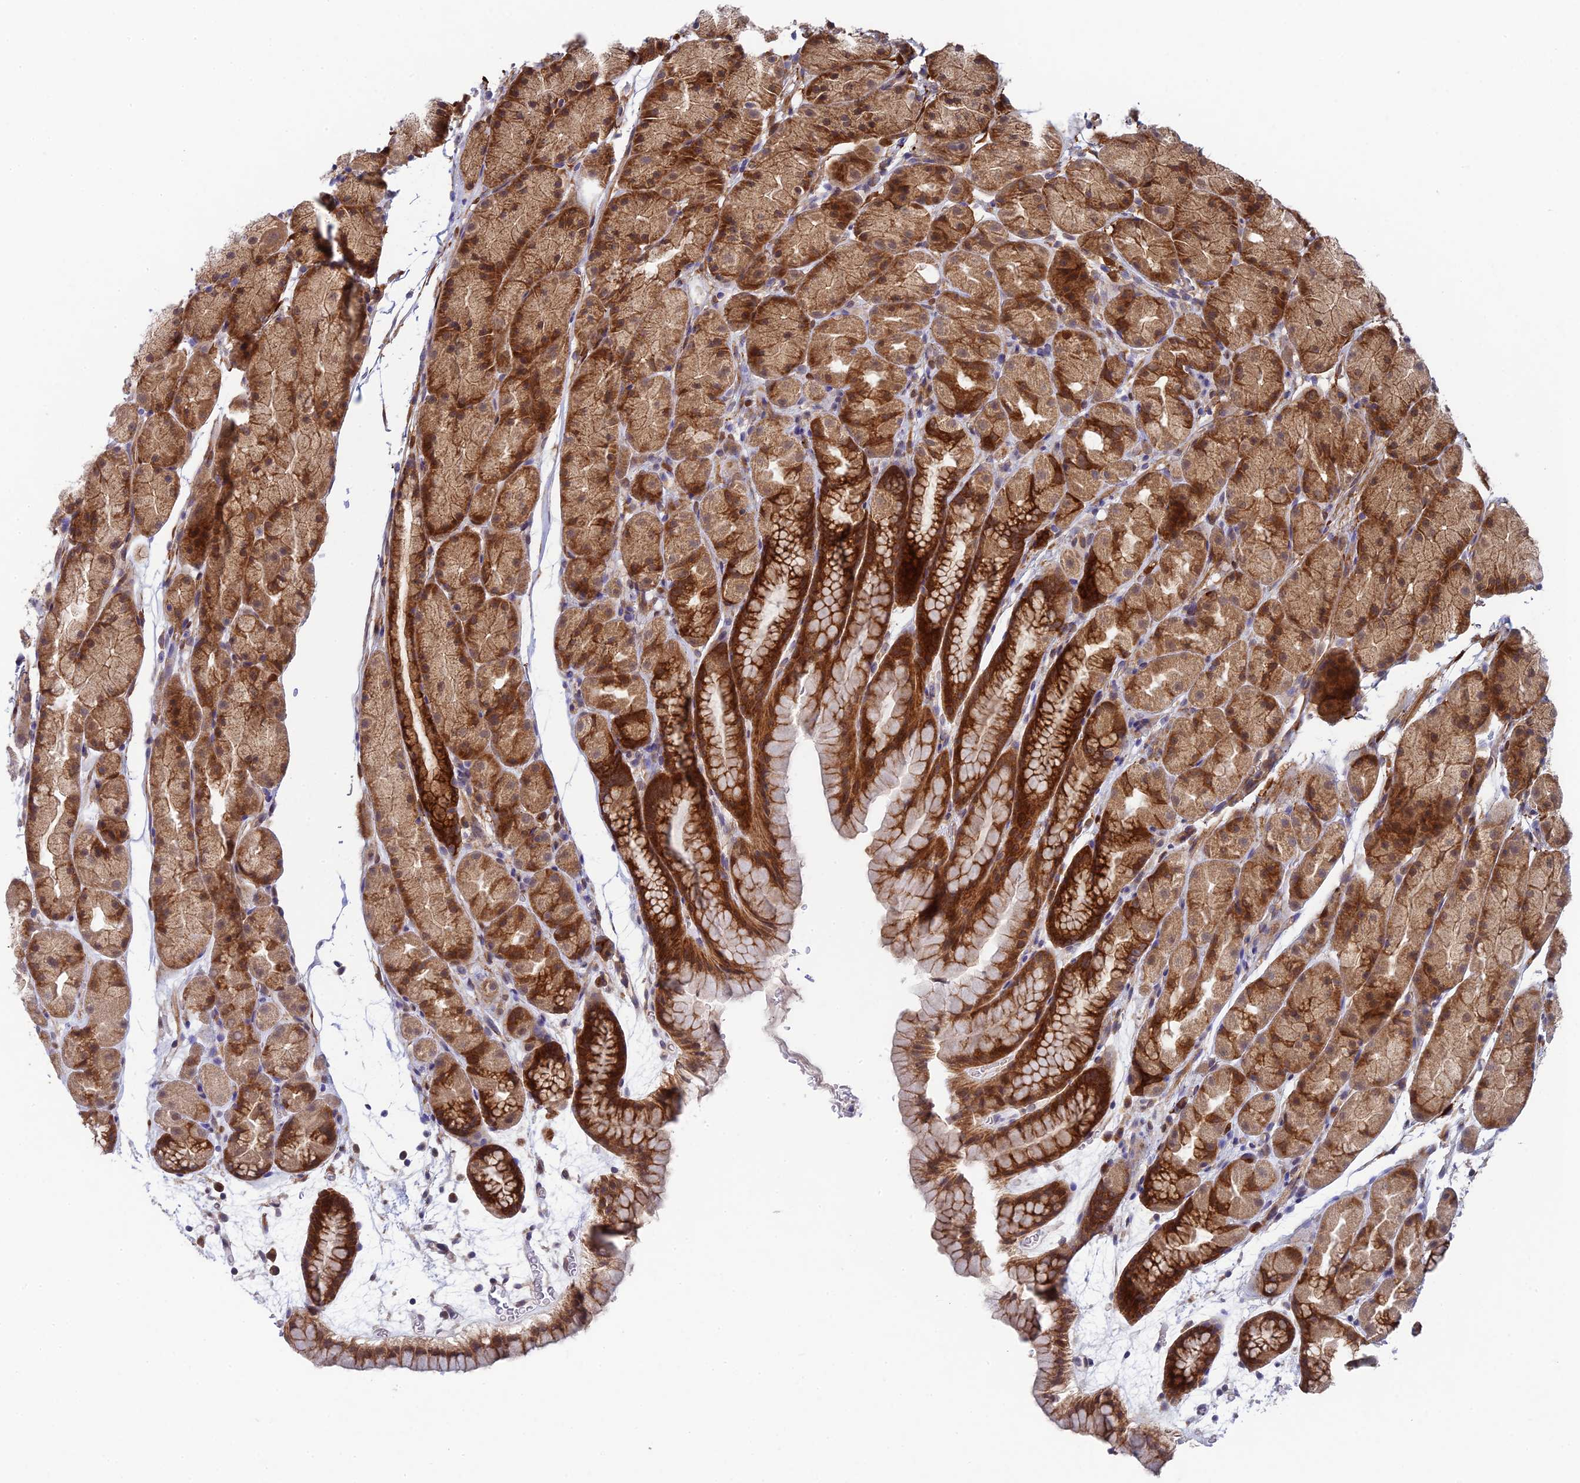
{"staining": {"intensity": "strong", "quantity": ">75%", "location": "cytoplasmic/membranous,nuclear"}, "tissue": "stomach", "cell_type": "Glandular cells", "image_type": "normal", "snomed": [{"axis": "morphology", "description": "Normal tissue, NOS"}, {"axis": "topography", "description": "Stomach, upper"}, {"axis": "topography", "description": "Stomach"}], "caption": "Stomach stained with DAB IHC exhibits high levels of strong cytoplasmic/membranous,nuclear expression in approximately >75% of glandular cells.", "gene": "INCA1", "patient": {"sex": "male", "age": 47}}